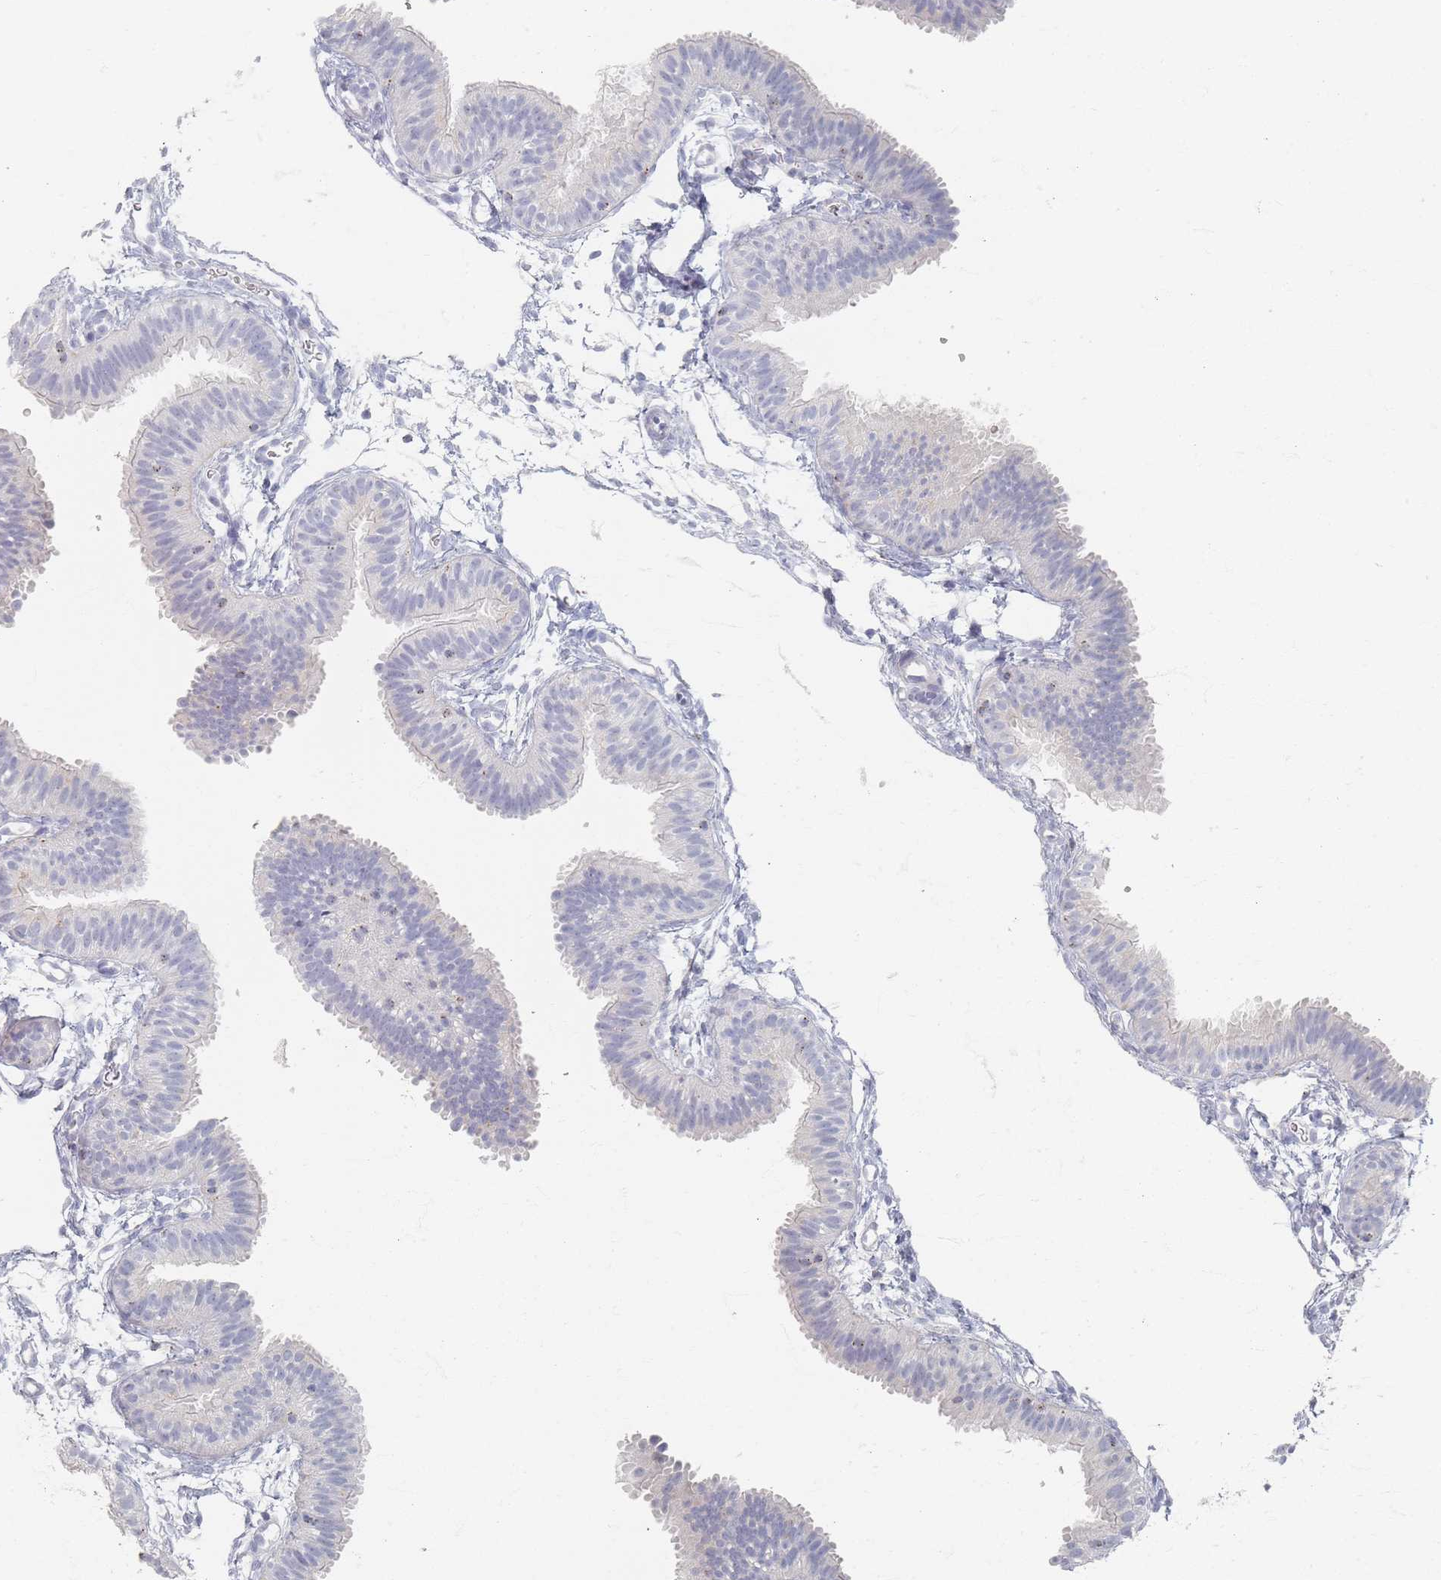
{"staining": {"intensity": "negative", "quantity": "none", "location": "none"}, "tissue": "fallopian tube", "cell_type": "Glandular cells", "image_type": "normal", "snomed": [{"axis": "morphology", "description": "Normal tissue, NOS"}, {"axis": "topography", "description": "Fallopian tube"}], "caption": "High magnification brightfield microscopy of normal fallopian tube stained with DAB (3,3'-diaminobenzidine) (brown) and counterstained with hematoxylin (blue): glandular cells show no significant expression. The staining is performed using DAB (3,3'-diaminobenzidine) brown chromogen with nuclei counter-stained in using hematoxylin.", "gene": "ENSG00000251357", "patient": {"sex": "female", "age": 35}}